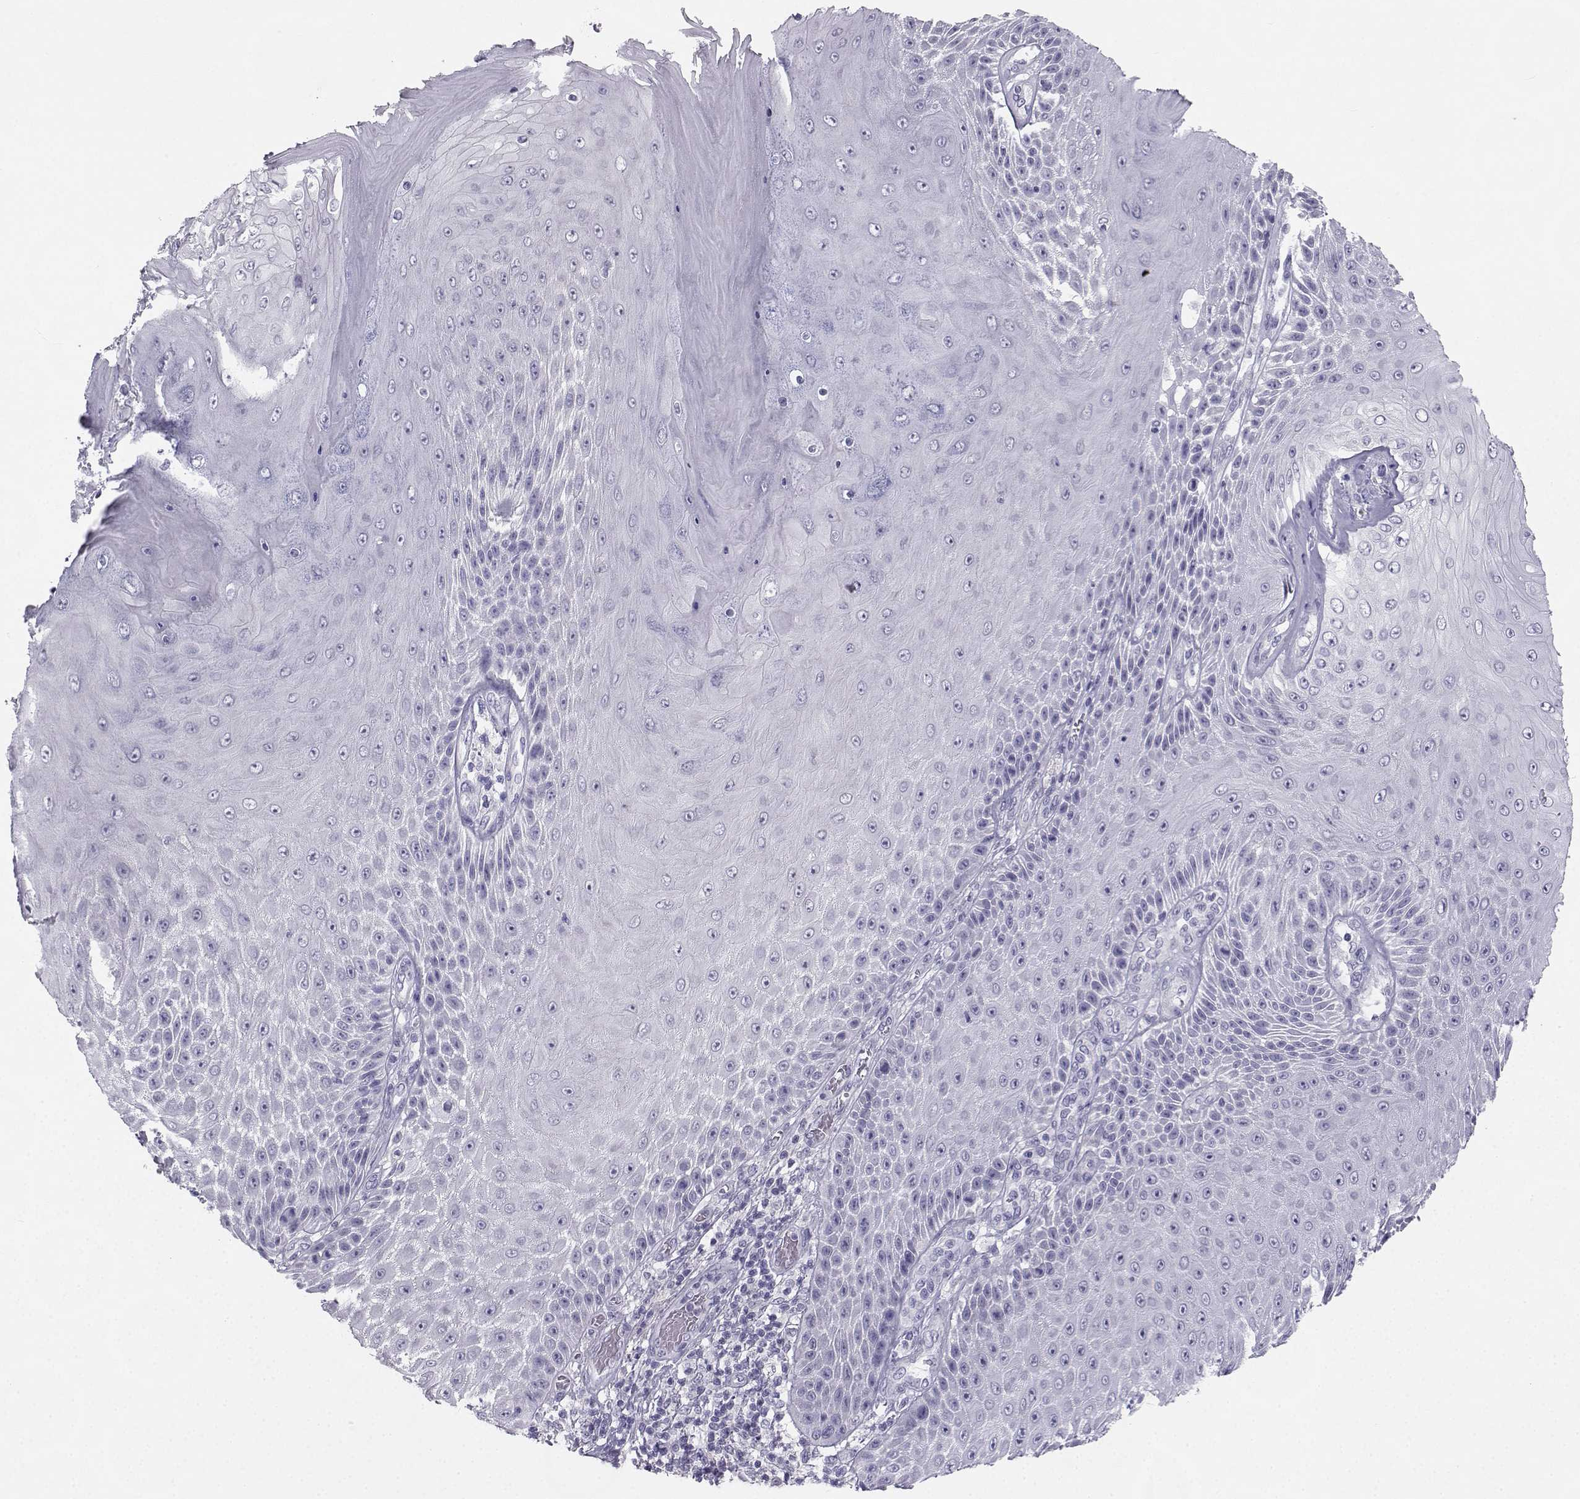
{"staining": {"intensity": "negative", "quantity": "none", "location": "none"}, "tissue": "skin cancer", "cell_type": "Tumor cells", "image_type": "cancer", "snomed": [{"axis": "morphology", "description": "Squamous cell carcinoma, NOS"}, {"axis": "topography", "description": "Skin"}], "caption": "Tumor cells show no significant staining in squamous cell carcinoma (skin).", "gene": "SYCE1", "patient": {"sex": "male", "age": 62}}